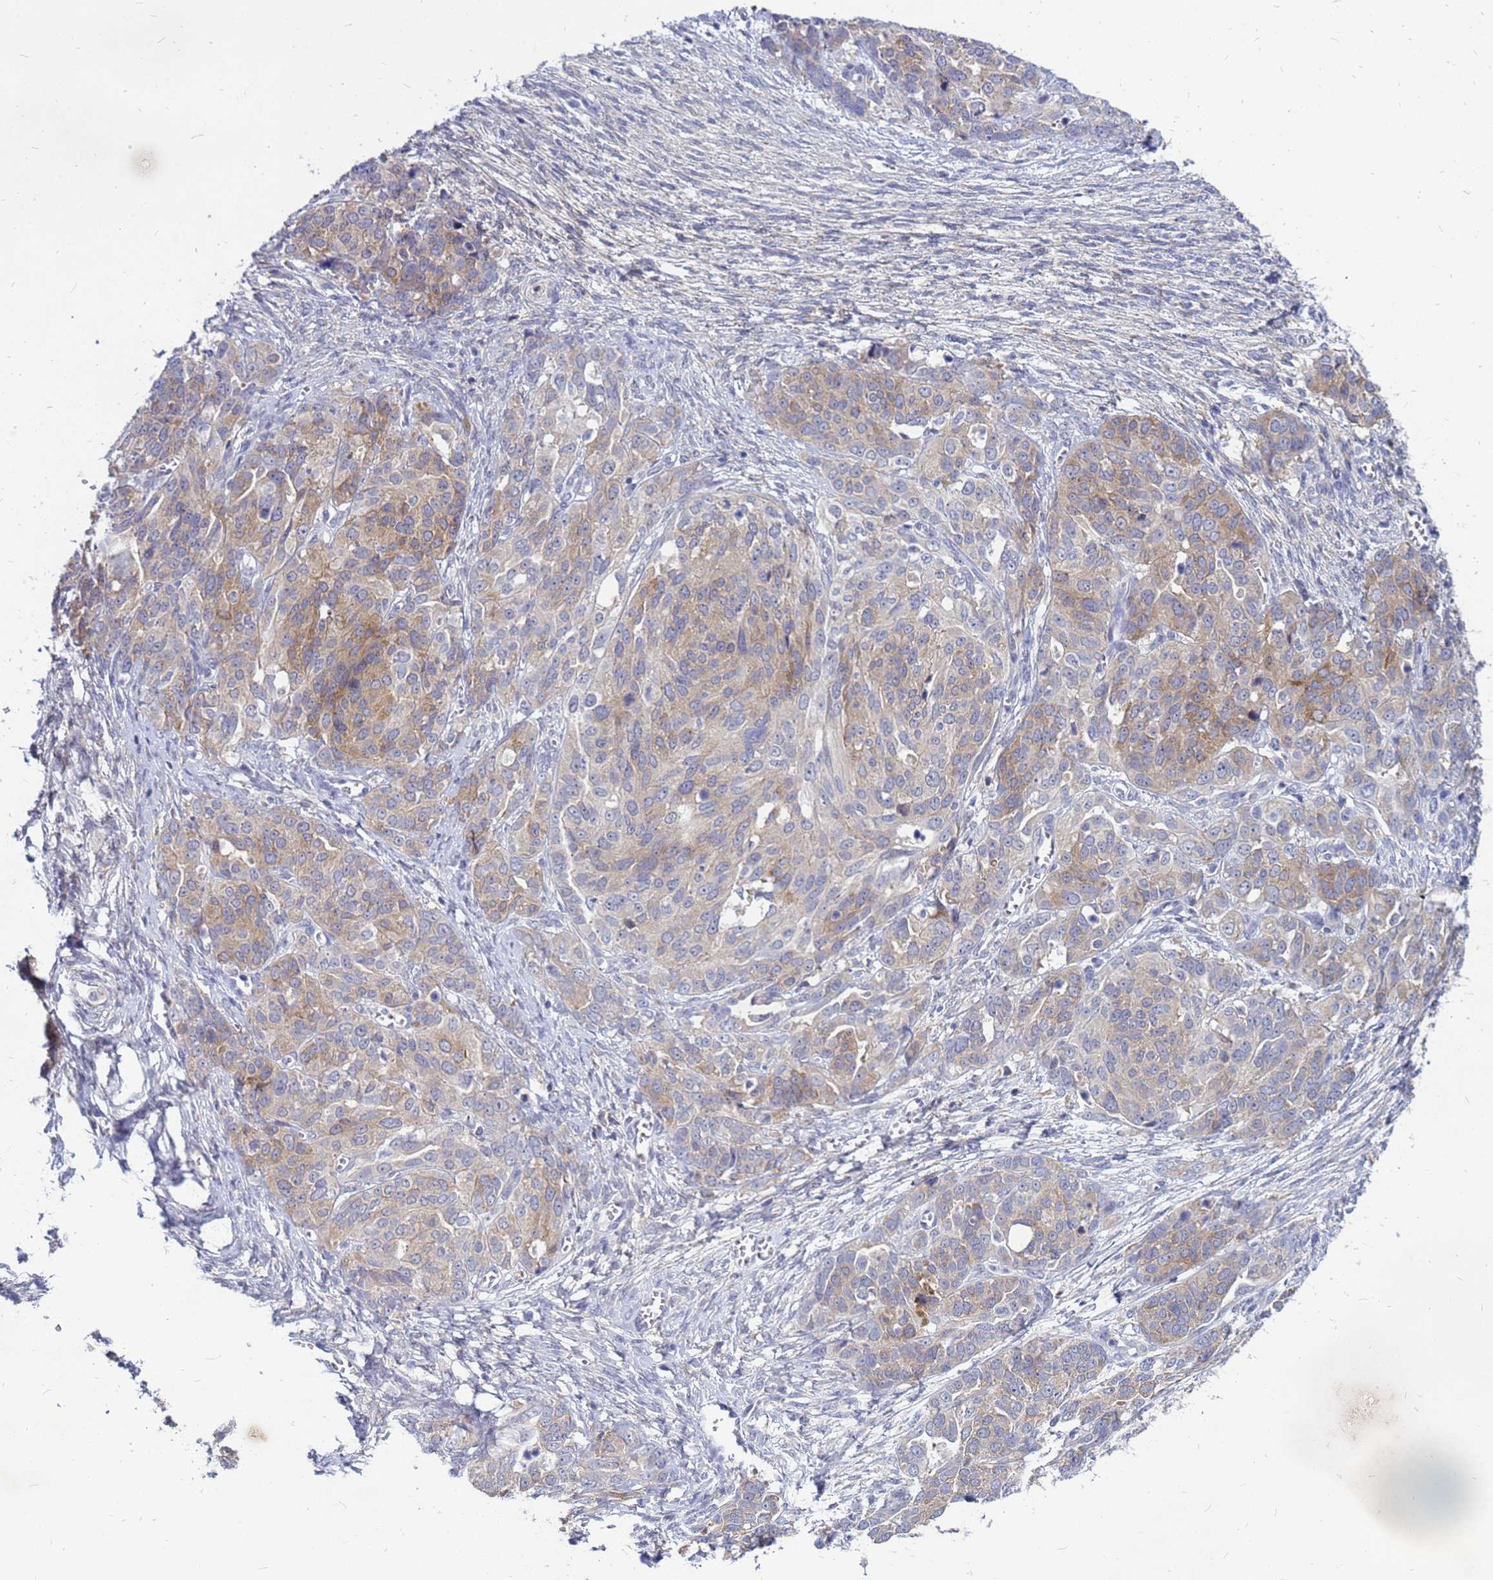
{"staining": {"intensity": "moderate", "quantity": "<25%", "location": "cytoplasmic/membranous"}, "tissue": "ovarian cancer", "cell_type": "Tumor cells", "image_type": "cancer", "snomed": [{"axis": "morphology", "description": "Cystadenocarcinoma, serous, NOS"}, {"axis": "topography", "description": "Ovary"}], "caption": "Immunohistochemical staining of ovarian cancer (serous cystadenocarcinoma) demonstrates moderate cytoplasmic/membranous protein expression in approximately <25% of tumor cells.", "gene": "SRGAP3", "patient": {"sex": "female", "age": 44}}